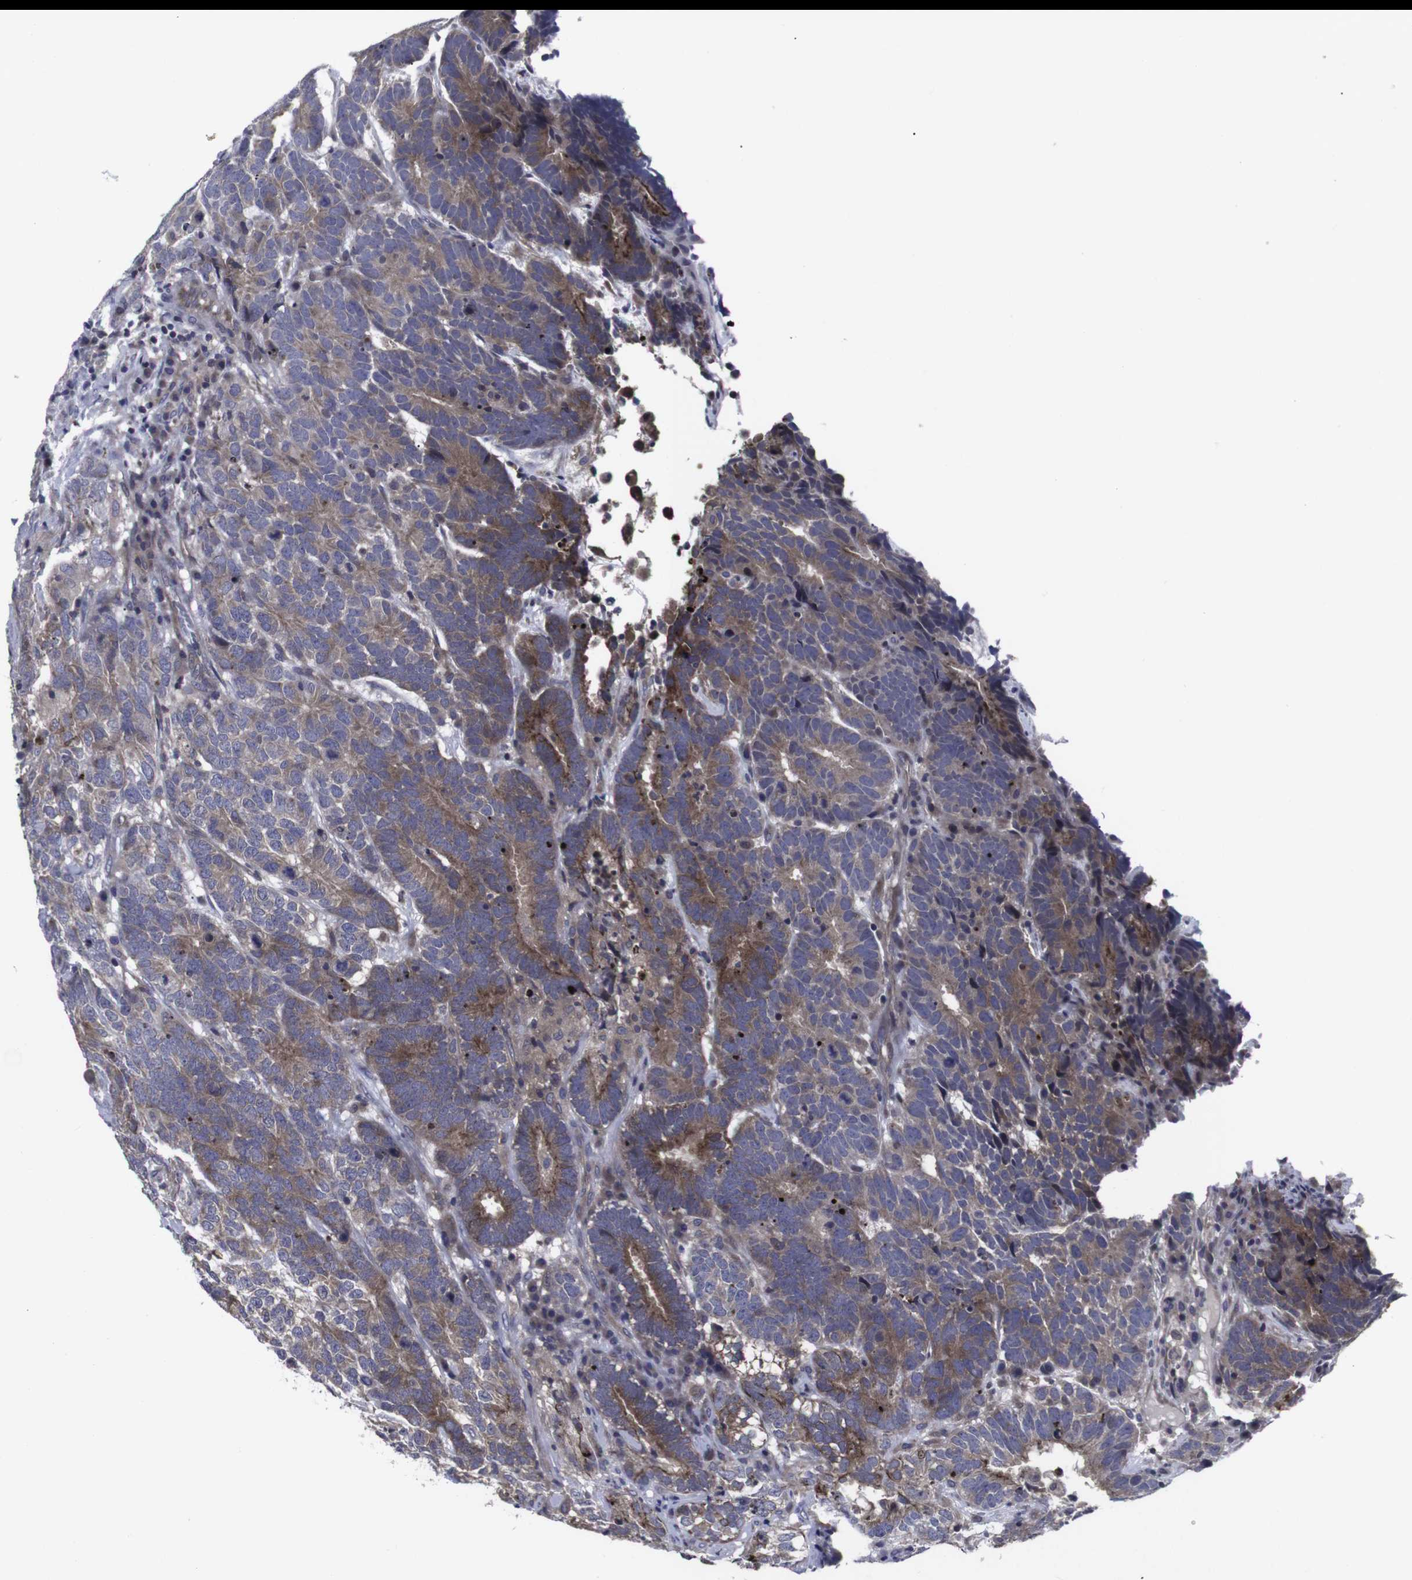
{"staining": {"intensity": "moderate", "quantity": ">75%", "location": "cytoplasmic/membranous"}, "tissue": "testis cancer", "cell_type": "Tumor cells", "image_type": "cancer", "snomed": [{"axis": "morphology", "description": "Carcinoma, Embryonal, NOS"}, {"axis": "topography", "description": "Testis"}], "caption": "Brown immunohistochemical staining in human embryonal carcinoma (testis) shows moderate cytoplasmic/membranous positivity in about >75% of tumor cells. (IHC, brightfield microscopy, high magnification).", "gene": "HPRT1", "patient": {"sex": "male", "age": 26}}